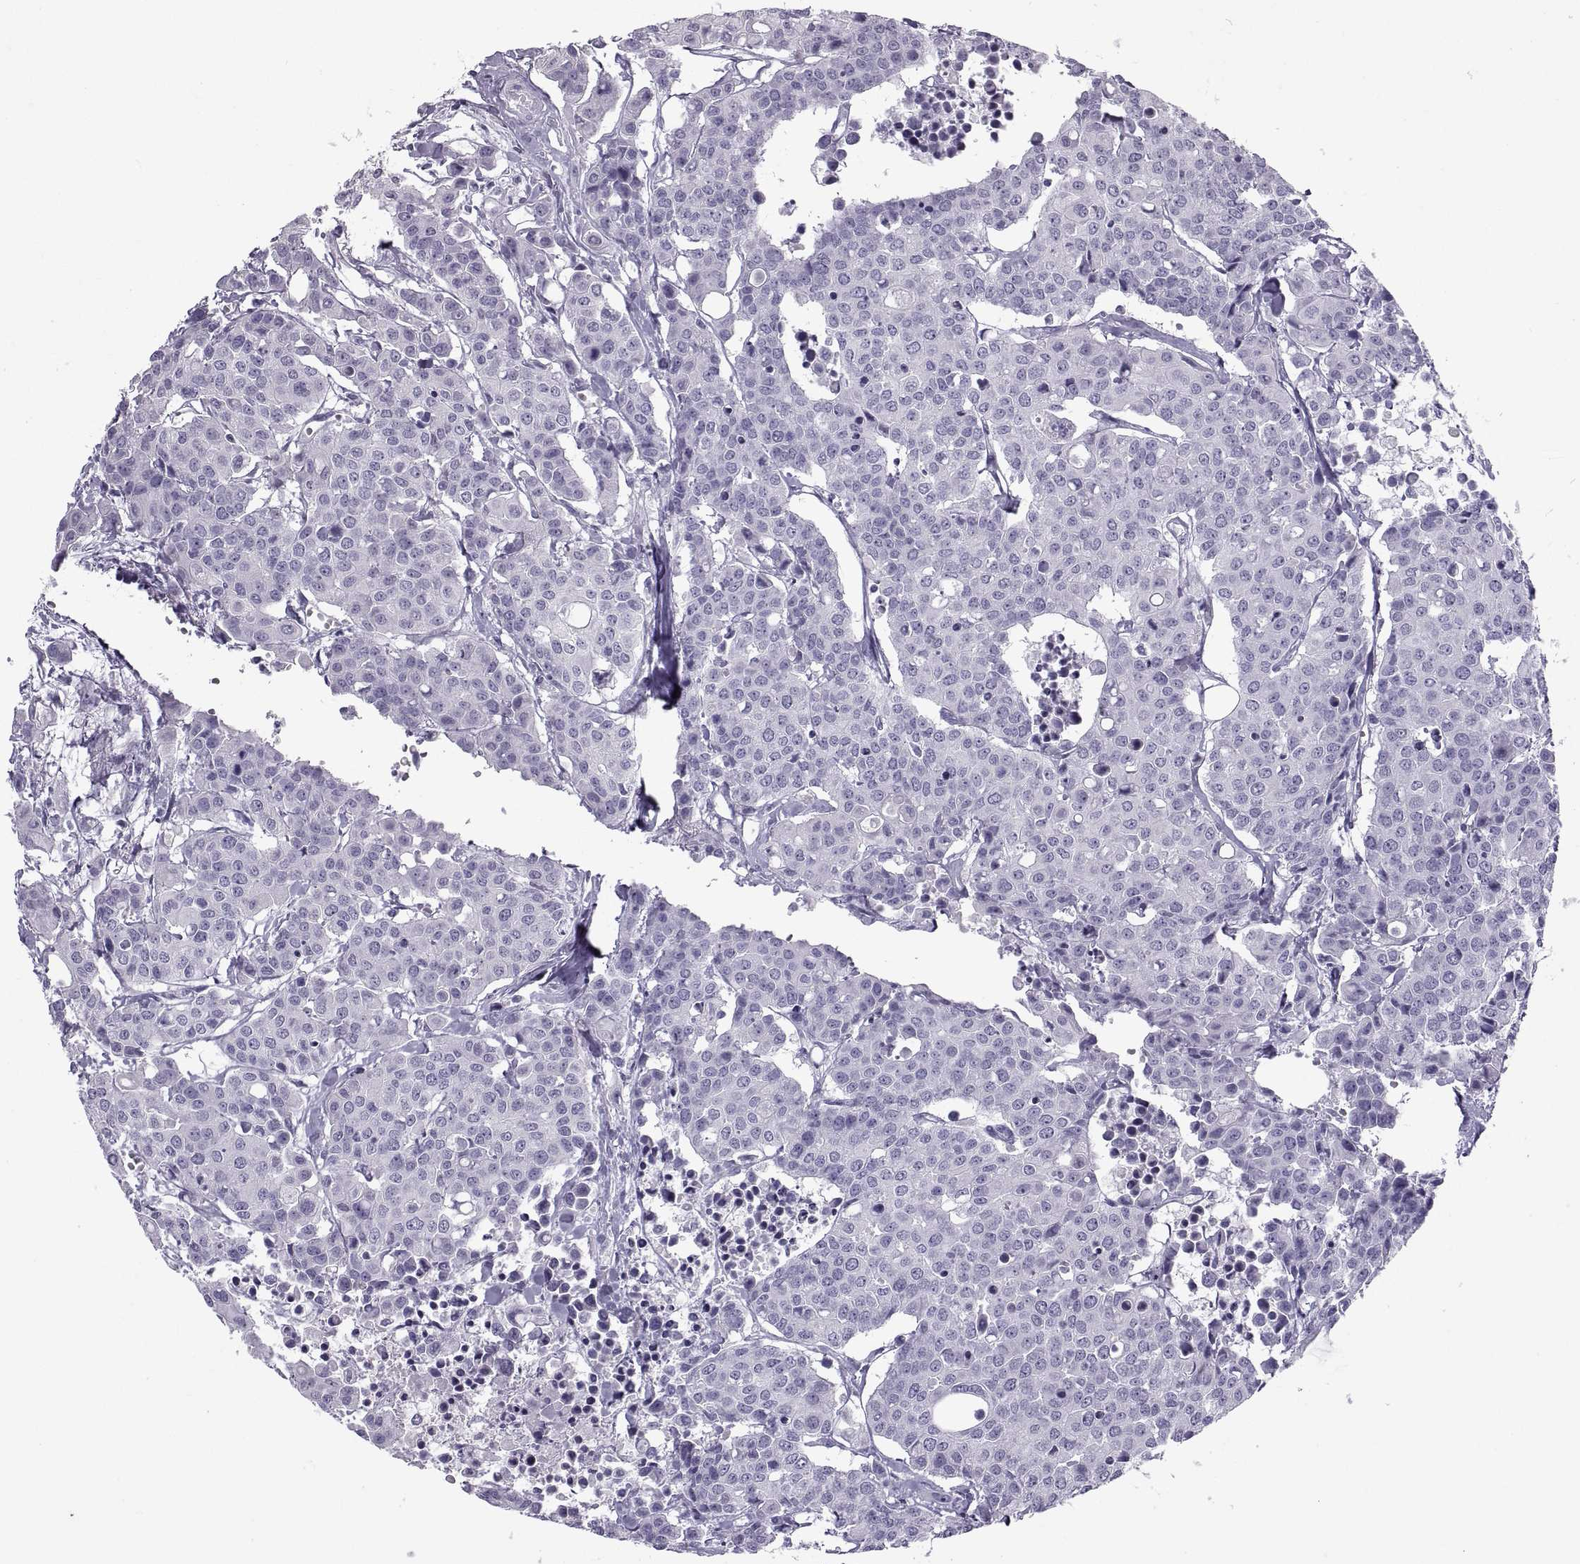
{"staining": {"intensity": "negative", "quantity": "none", "location": "none"}, "tissue": "carcinoid", "cell_type": "Tumor cells", "image_type": "cancer", "snomed": [{"axis": "morphology", "description": "Carcinoid, malignant, NOS"}, {"axis": "topography", "description": "Colon"}], "caption": "Tumor cells show no significant protein staining in malignant carcinoid.", "gene": "RLBP1", "patient": {"sex": "male", "age": 81}}